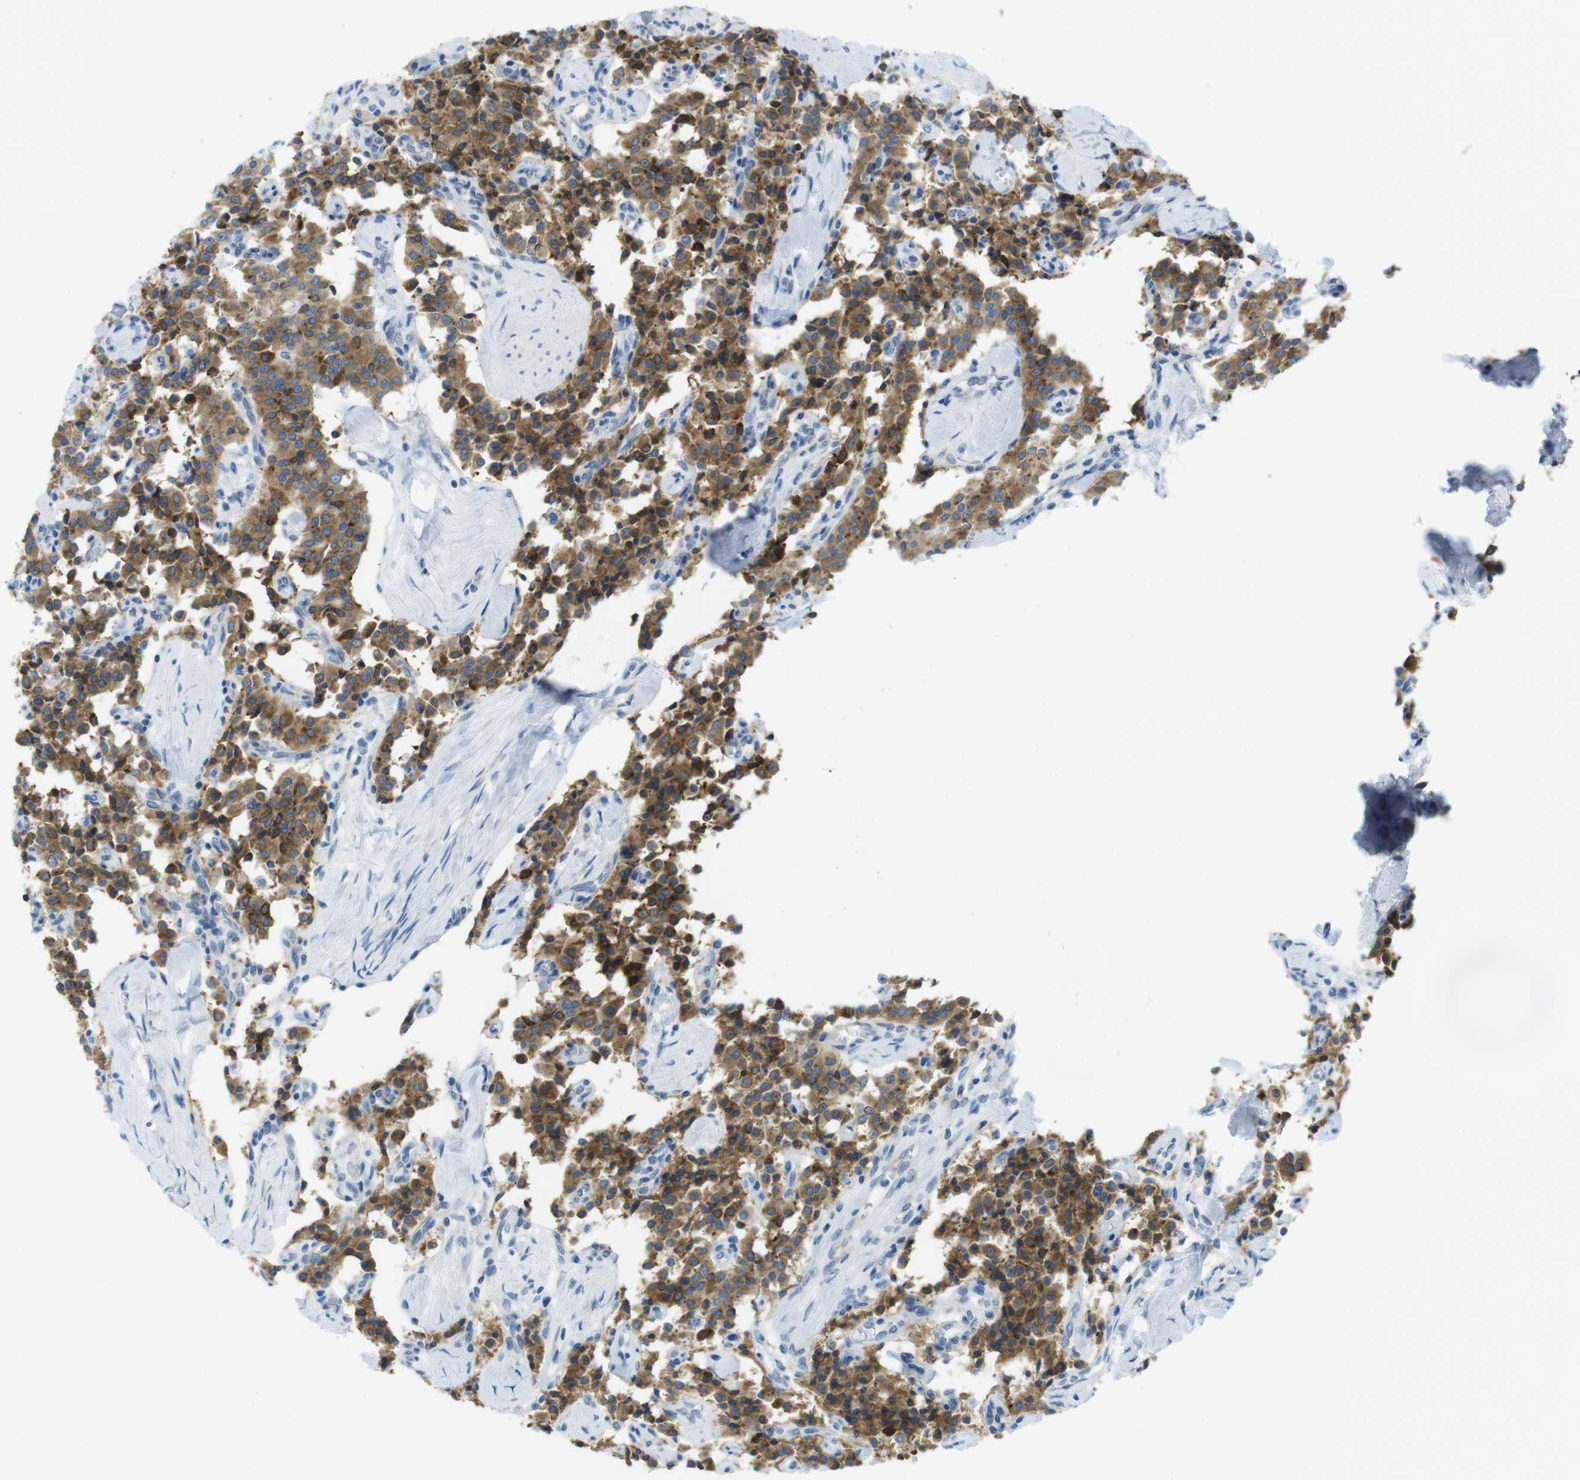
{"staining": {"intensity": "moderate", "quantity": ">75%", "location": "cytoplasmic/membranous"}, "tissue": "carcinoid", "cell_type": "Tumor cells", "image_type": "cancer", "snomed": [{"axis": "morphology", "description": "Carcinoid, malignant, NOS"}, {"axis": "topography", "description": "Lung"}], "caption": "Moderate cytoplasmic/membranous protein positivity is present in approximately >75% of tumor cells in malignant carcinoid.", "gene": "CLPTM1L", "patient": {"sex": "male", "age": 30}}